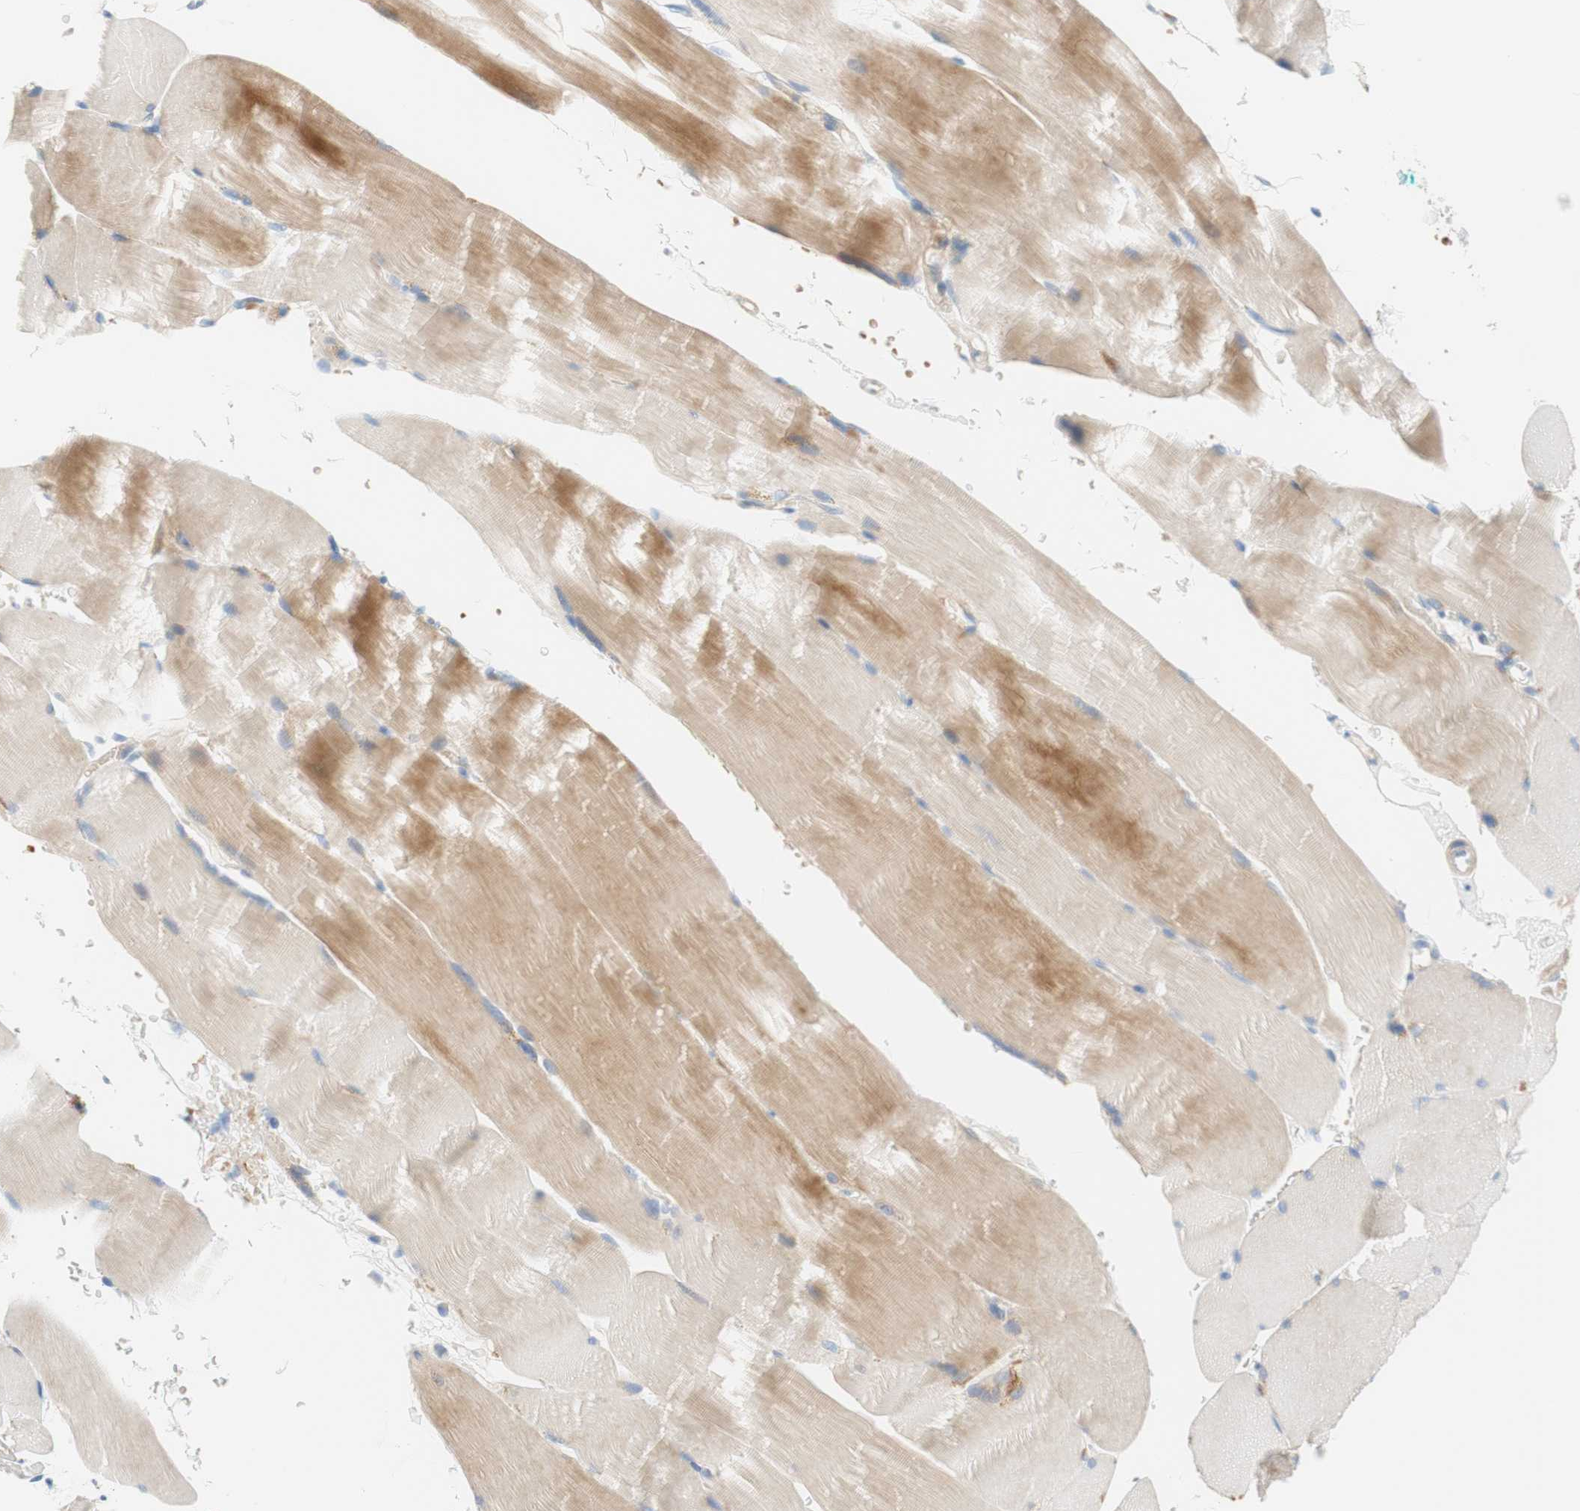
{"staining": {"intensity": "moderate", "quantity": "25%-75%", "location": "cytoplasmic/membranous"}, "tissue": "skeletal muscle", "cell_type": "Myocytes", "image_type": "normal", "snomed": [{"axis": "morphology", "description": "Normal tissue, NOS"}, {"axis": "topography", "description": "Skin"}, {"axis": "topography", "description": "Skeletal muscle"}], "caption": "Protein analysis of unremarkable skeletal muscle reveals moderate cytoplasmic/membranous positivity in about 25%-75% of myocytes.", "gene": "ENTREP2", "patient": {"sex": "male", "age": 83}}